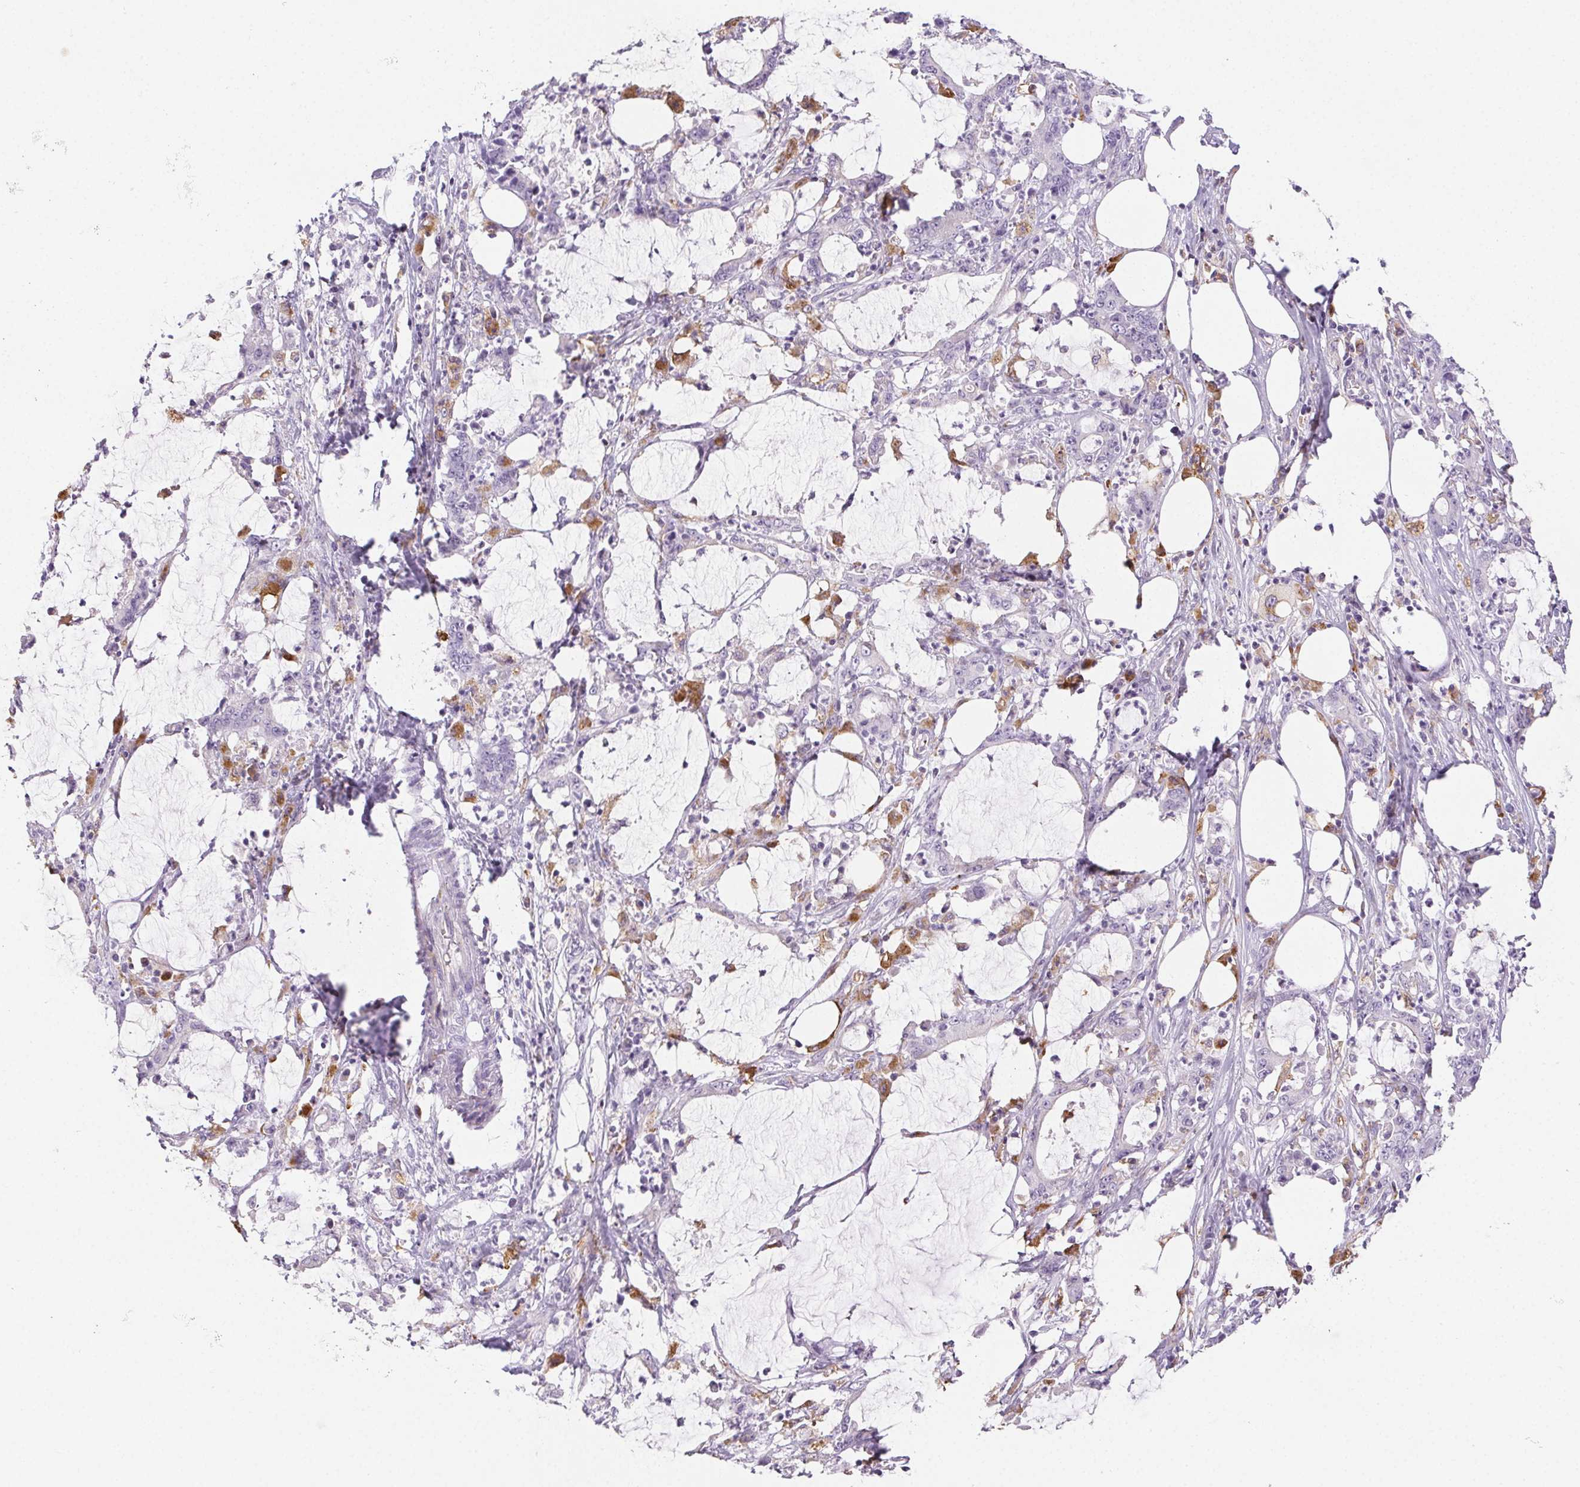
{"staining": {"intensity": "negative", "quantity": "none", "location": "none"}, "tissue": "stomach cancer", "cell_type": "Tumor cells", "image_type": "cancer", "snomed": [{"axis": "morphology", "description": "Adenocarcinoma, NOS"}, {"axis": "topography", "description": "Stomach, upper"}], "caption": "The photomicrograph shows no staining of tumor cells in adenocarcinoma (stomach).", "gene": "LIPA", "patient": {"sex": "male", "age": 68}}